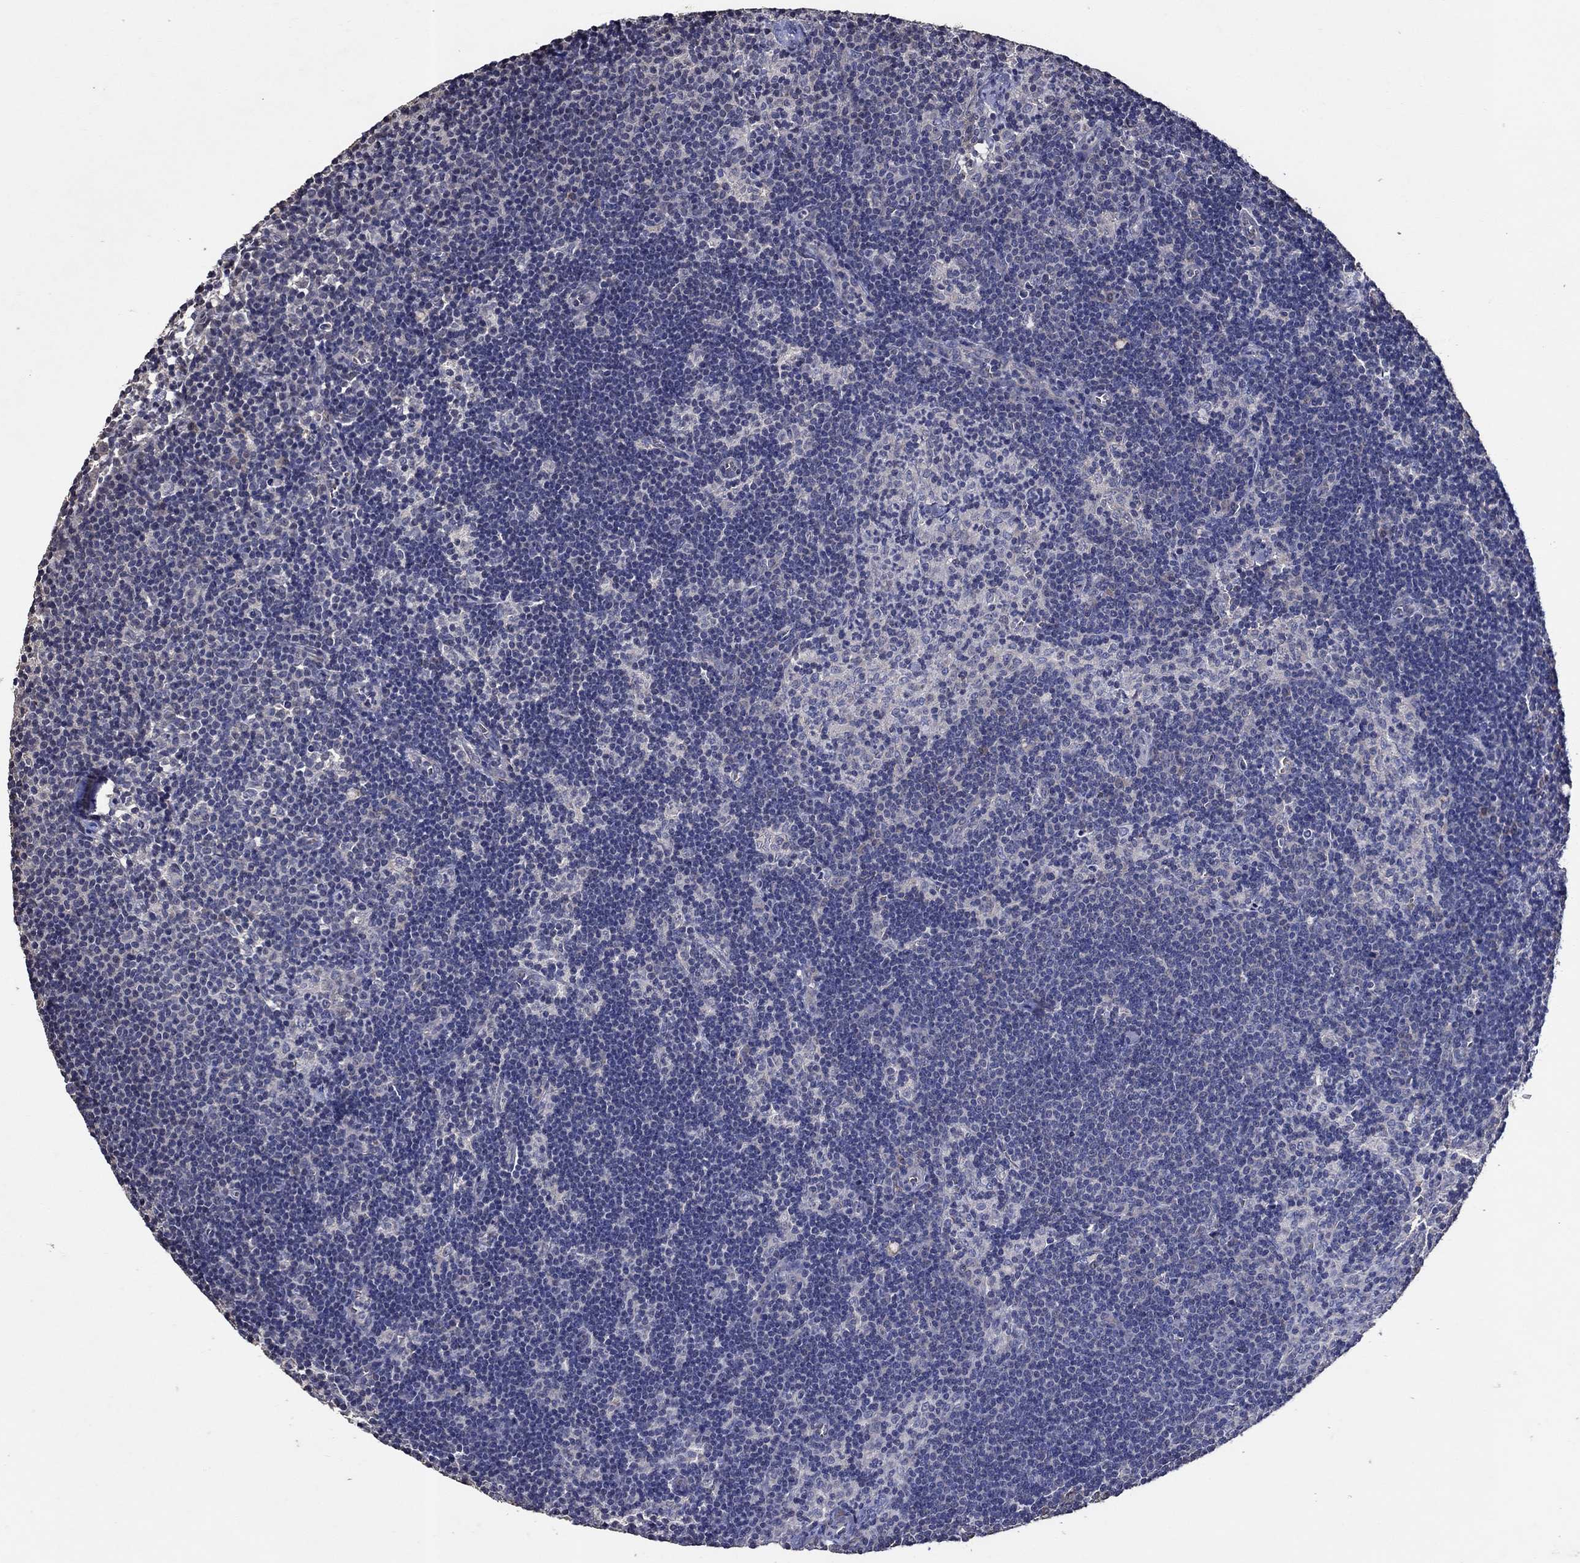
{"staining": {"intensity": "negative", "quantity": "none", "location": "none"}, "tissue": "lymph node", "cell_type": "Non-germinal center cells", "image_type": "normal", "snomed": [{"axis": "morphology", "description": "Normal tissue, NOS"}, {"axis": "topography", "description": "Lymph node"}], "caption": "Immunohistochemistry histopathology image of unremarkable human lymph node stained for a protein (brown), which shows no positivity in non-germinal center cells. Nuclei are stained in blue.", "gene": "HAP1", "patient": {"sex": "female", "age": 34}}